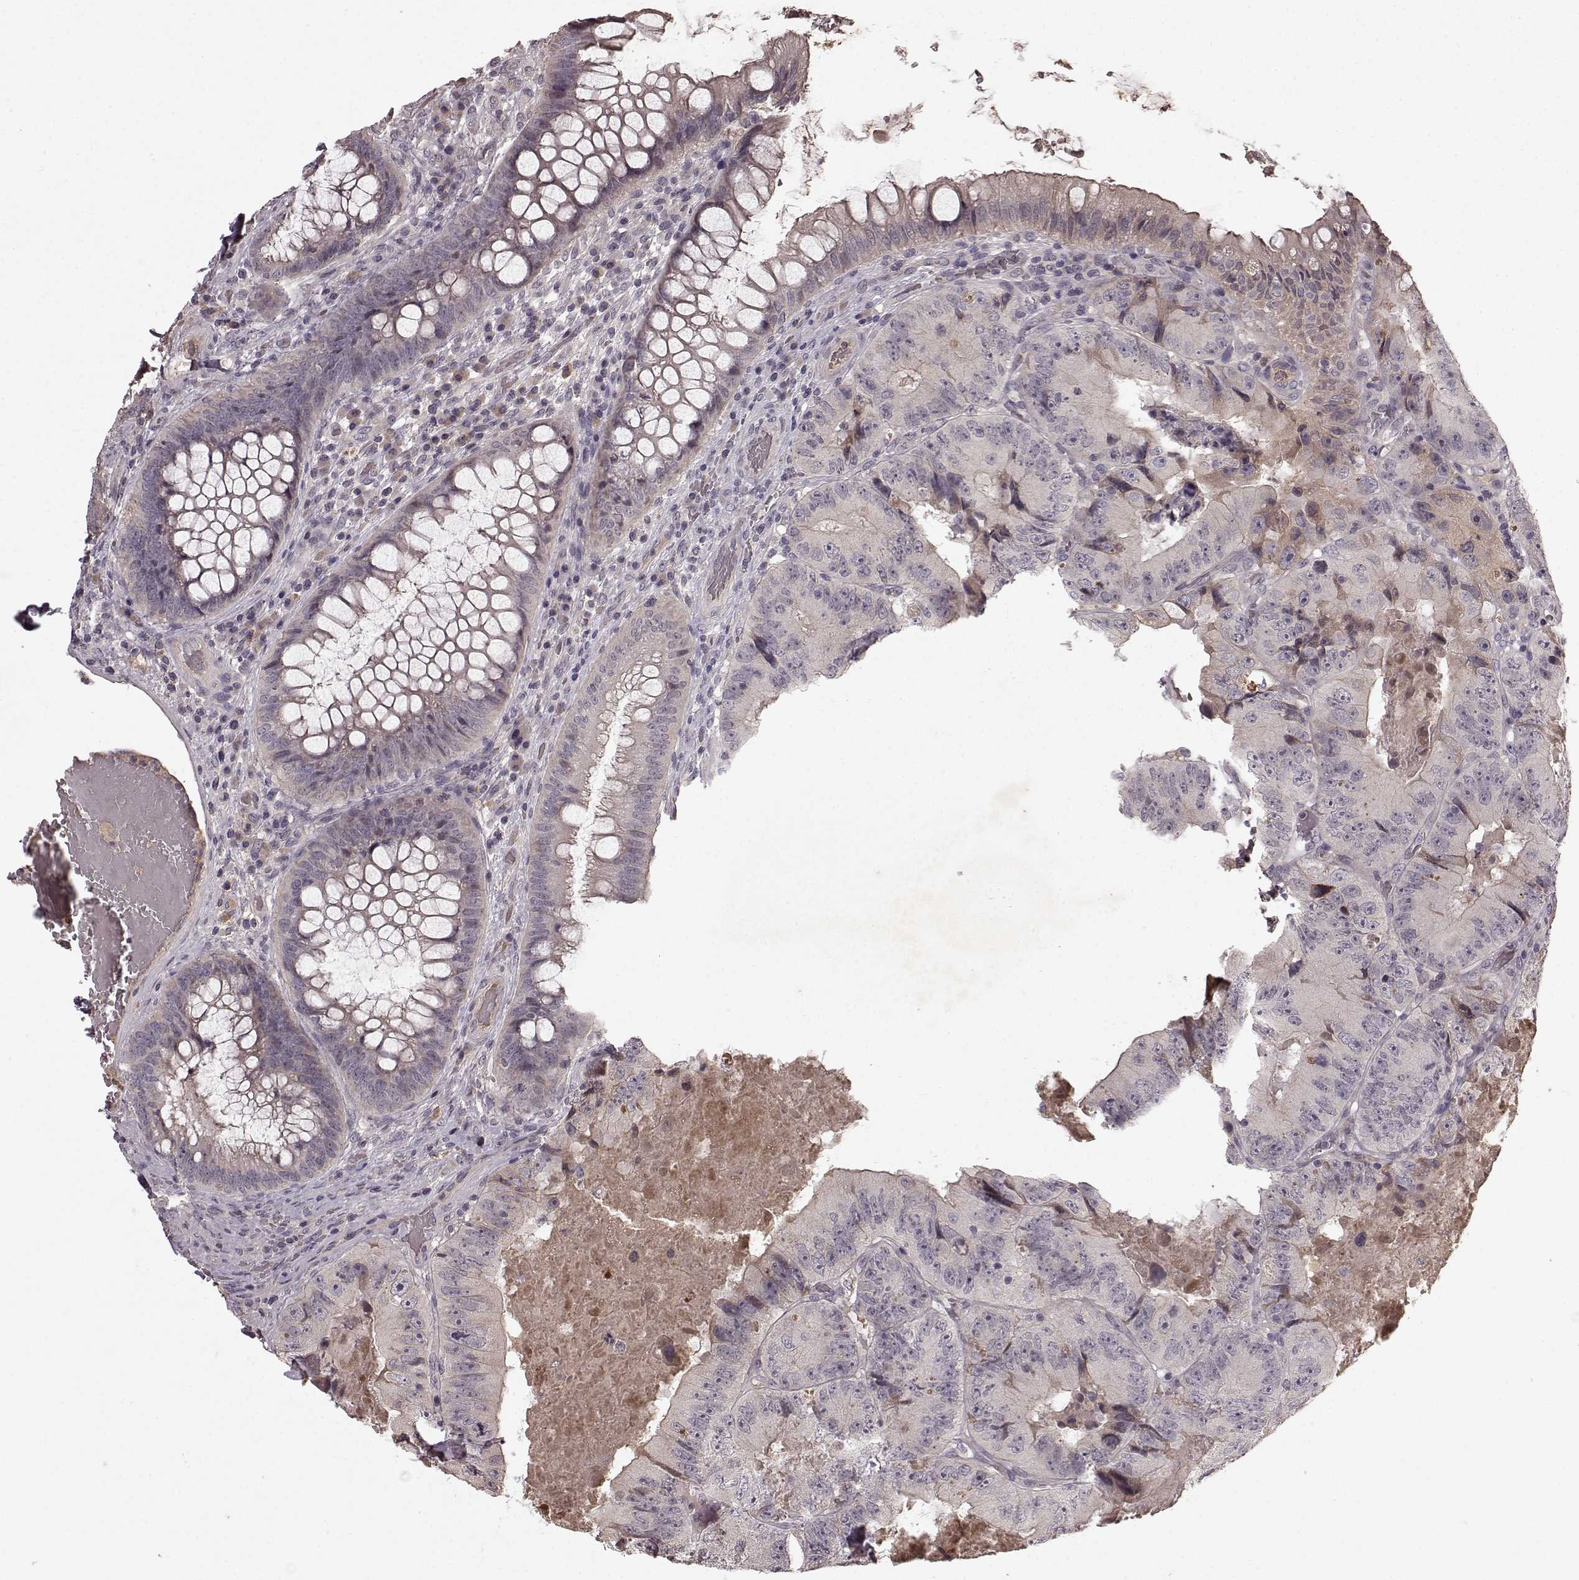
{"staining": {"intensity": "negative", "quantity": "none", "location": "none"}, "tissue": "colorectal cancer", "cell_type": "Tumor cells", "image_type": "cancer", "snomed": [{"axis": "morphology", "description": "Adenocarcinoma, NOS"}, {"axis": "topography", "description": "Colon"}], "caption": "An immunohistochemistry (IHC) image of adenocarcinoma (colorectal) is shown. There is no staining in tumor cells of adenocarcinoma (colorectal).", "gene": "SLC22A18", "patient": {"sex": "female", "age": 86}}